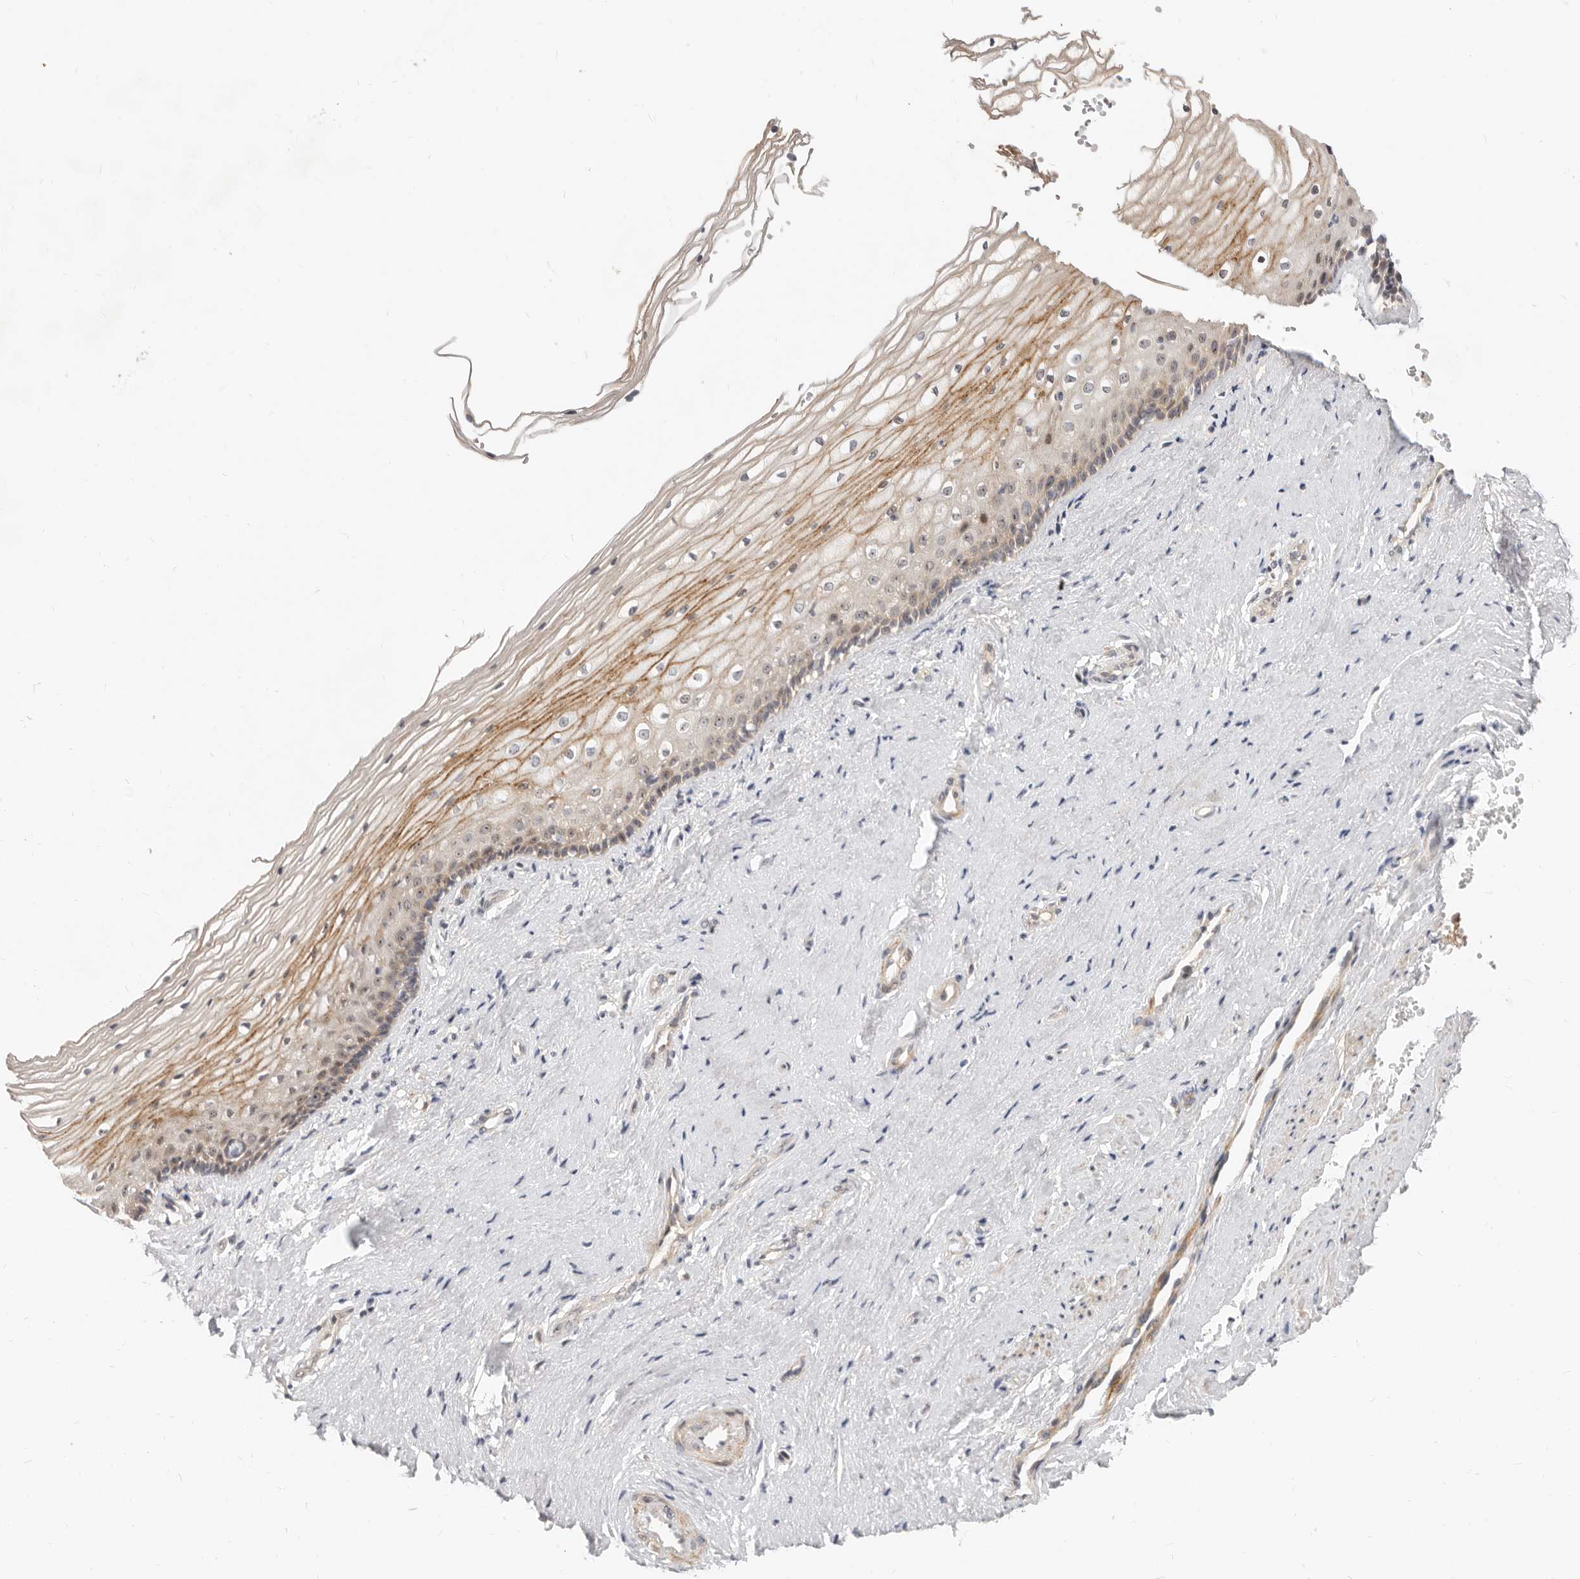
{"staining": {"intensity": "moderate", "quantity": "<25%", "location": "cytoplasmic/membranous"}, "tissue": "vagina", "cell_type": "Squamous epithelial cells", "image_type": "normal", "snomed": [{"axis": "morphology", "description": "Normal tissue, NOS"}, {"axis": "topography", "description": "Vagina"}], "caption": "The immunohistochemical stain shows moderate cytoplasmic/membranous positivity in squamous epithelial cells of benign vagina. Using DAB (brown) and hematoxylin (blue) stains, captured at high magnification using brightfield microscopy.", "gene": "MICALL2", "patient": {"sex": "female", "age": 46}}